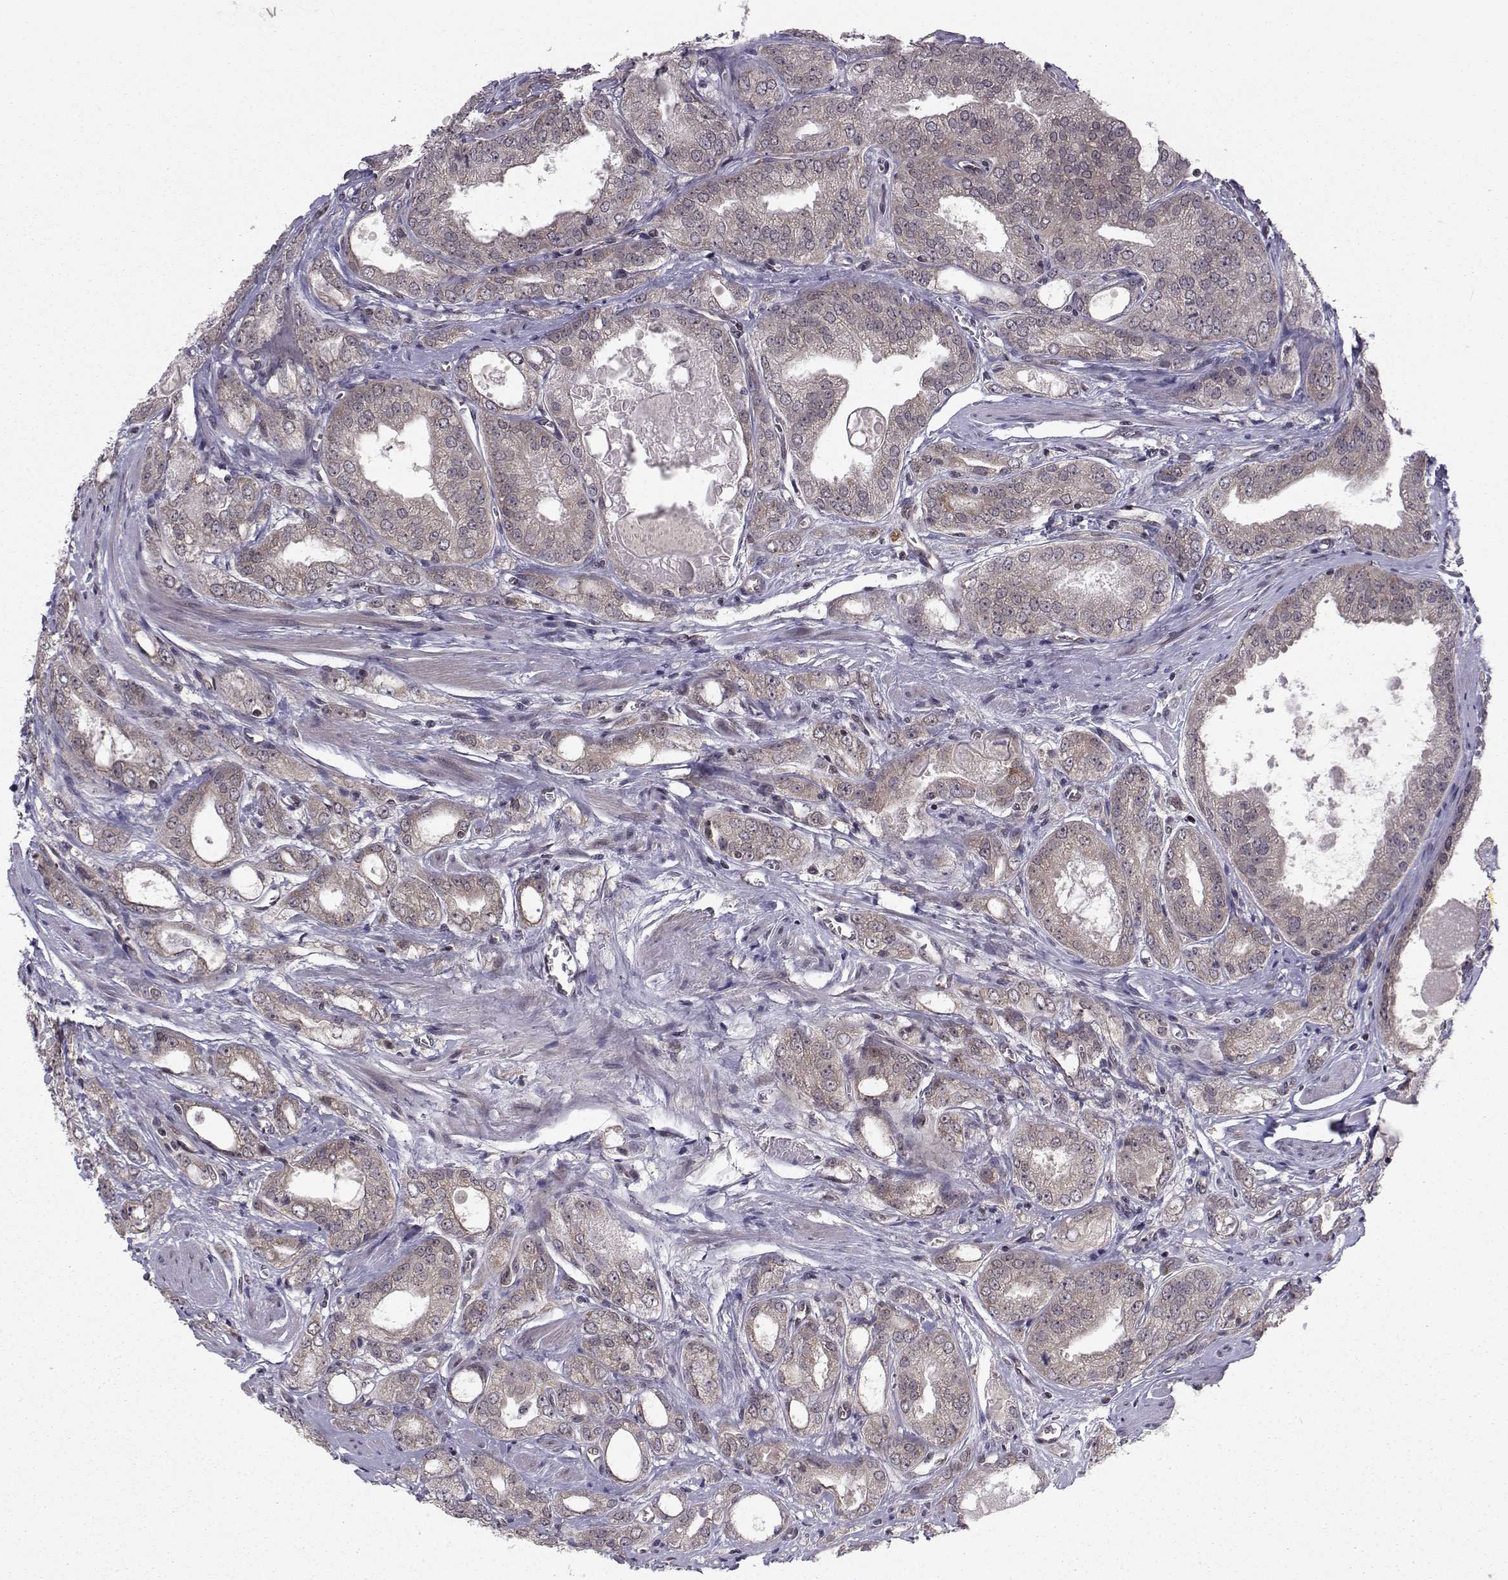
{"staining": {"intensity": "weak", "quantity": ">75%", "location": "cytoplasmic/membranous"}, "tissue": "prostate cancer", "cell_type": "Tumor cells", "image_type": "cancer", "snomed": [{"axis": "morphology", "description": "Adenocarcinoma, NOS"}, {"axis": "morphology", "description": "Adenocarcinoma, High grade"}, {"axis": "topography", "description": "Prostate"}], "caption": "Human prostate cancer (adenocarcinoma (high-grade)) stained for a protein (brown) reveals weak cytoplasmic/membranous positive expression in approximately >75% of tumor cells.", "gene": "PKN2", "patient": {"sex": "male", "age": 70}}